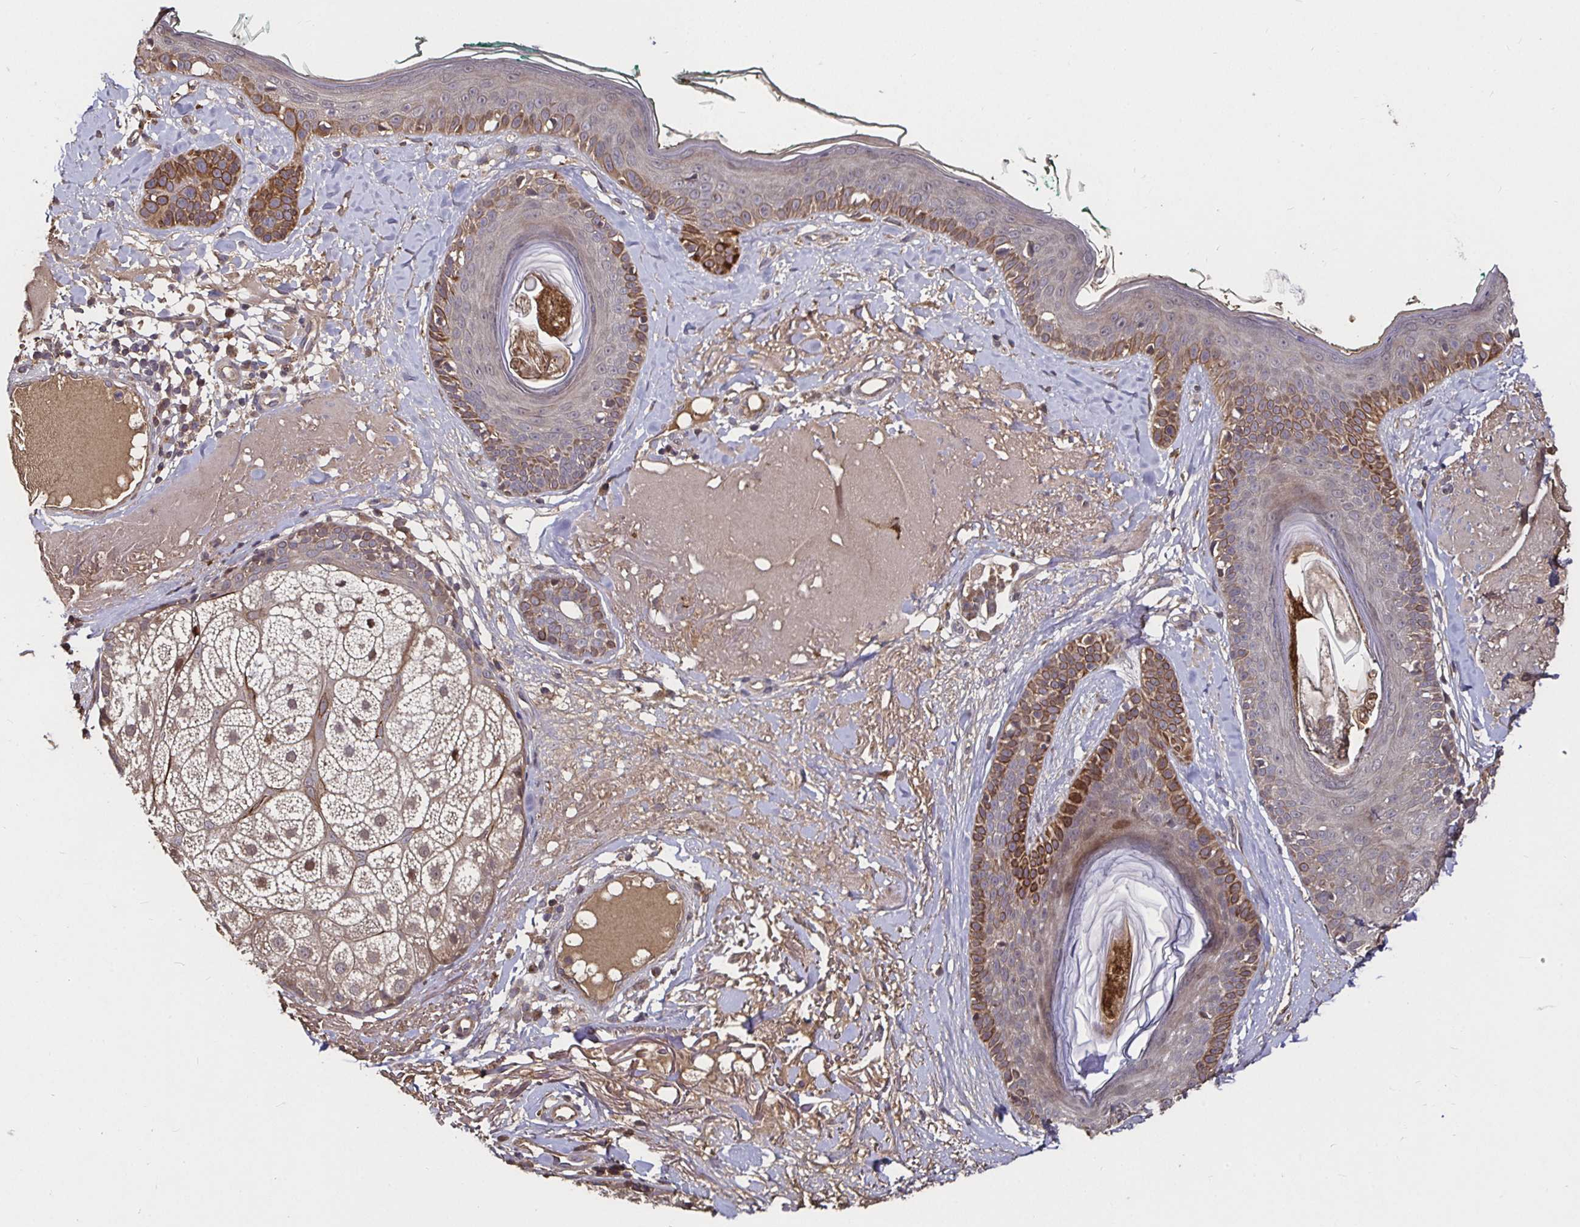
{"staining": {"intensity": "weak", "quantity": ">75%", "location": "cytoplasmic/membranous"}, "tissue": "skin", "cell_type": "Fibroblasts", "image_type": "normal", "snomed": [{"axis": "morphology", "description": "Normal tissue, NOS"}, {"axis": "topography", "description": "Skin"}], "caption": "An immunohistochemistry histopathology image of normal tissue is shown. Protein staining in brown highlights weak cytoplasmic/membranous positivity in skin within fibroblasts.", "gene": "SMYD3", "patient": {"sex": "male", "age": 73}}